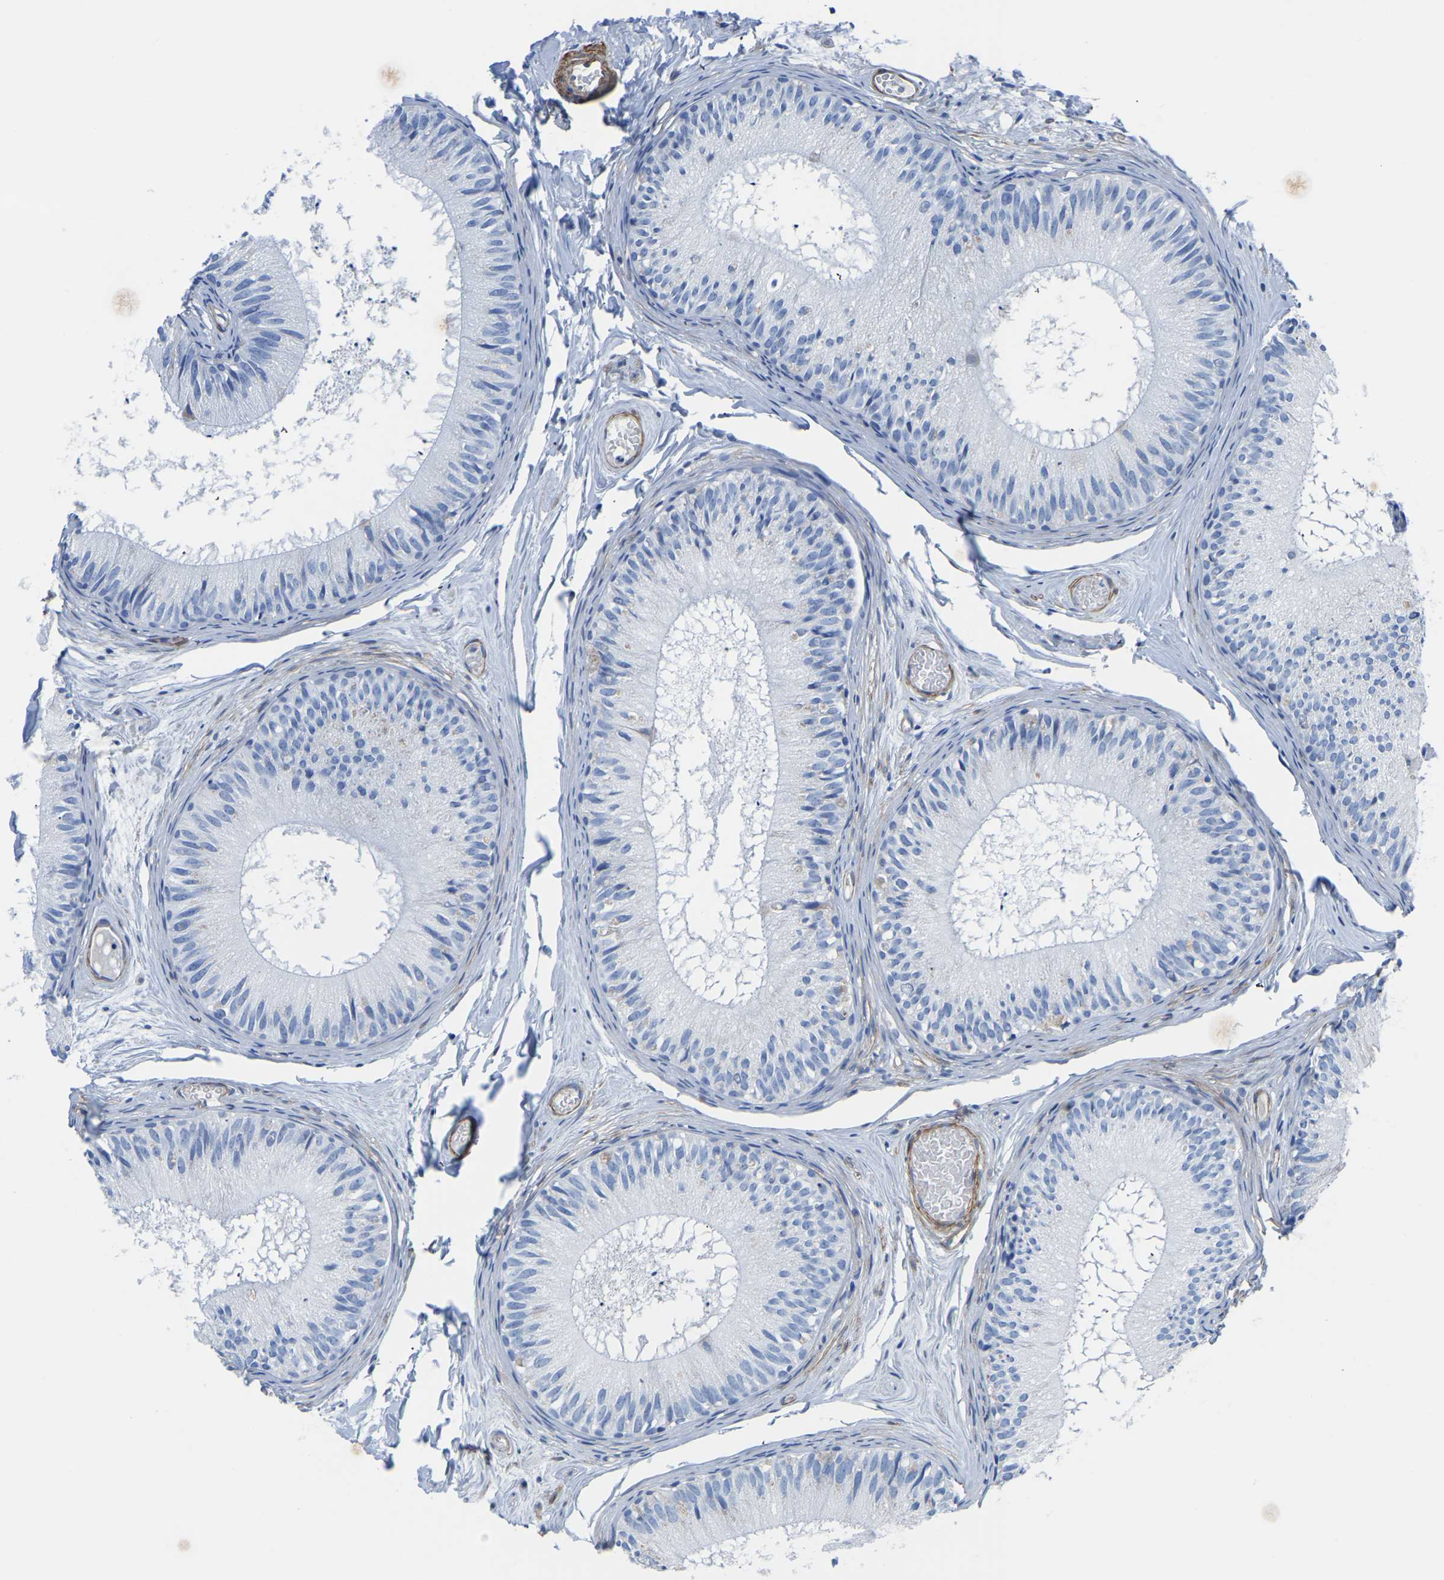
{"staining": {"intensity": "negative", "quantity": "none", "location": "none"}, "tissue": "epididymis", "cell_type": "Glandular cells", "image_type": "normal", "snomed": [{"axis": "morphology", "description": "Normal tissue, NOS"}, {"axis": "topography", "description": "Epididymis"}], "caption": "DAB (3,3'-diaminobenzidine) immunohistochemical staining of normal human epididymis shows no significant staining in glandular cells. (DAB immunohistochemistry with hematoxylin counter stain).", "gene": "SLC45A3", "patient": {"sex": "male", "age": 46}}